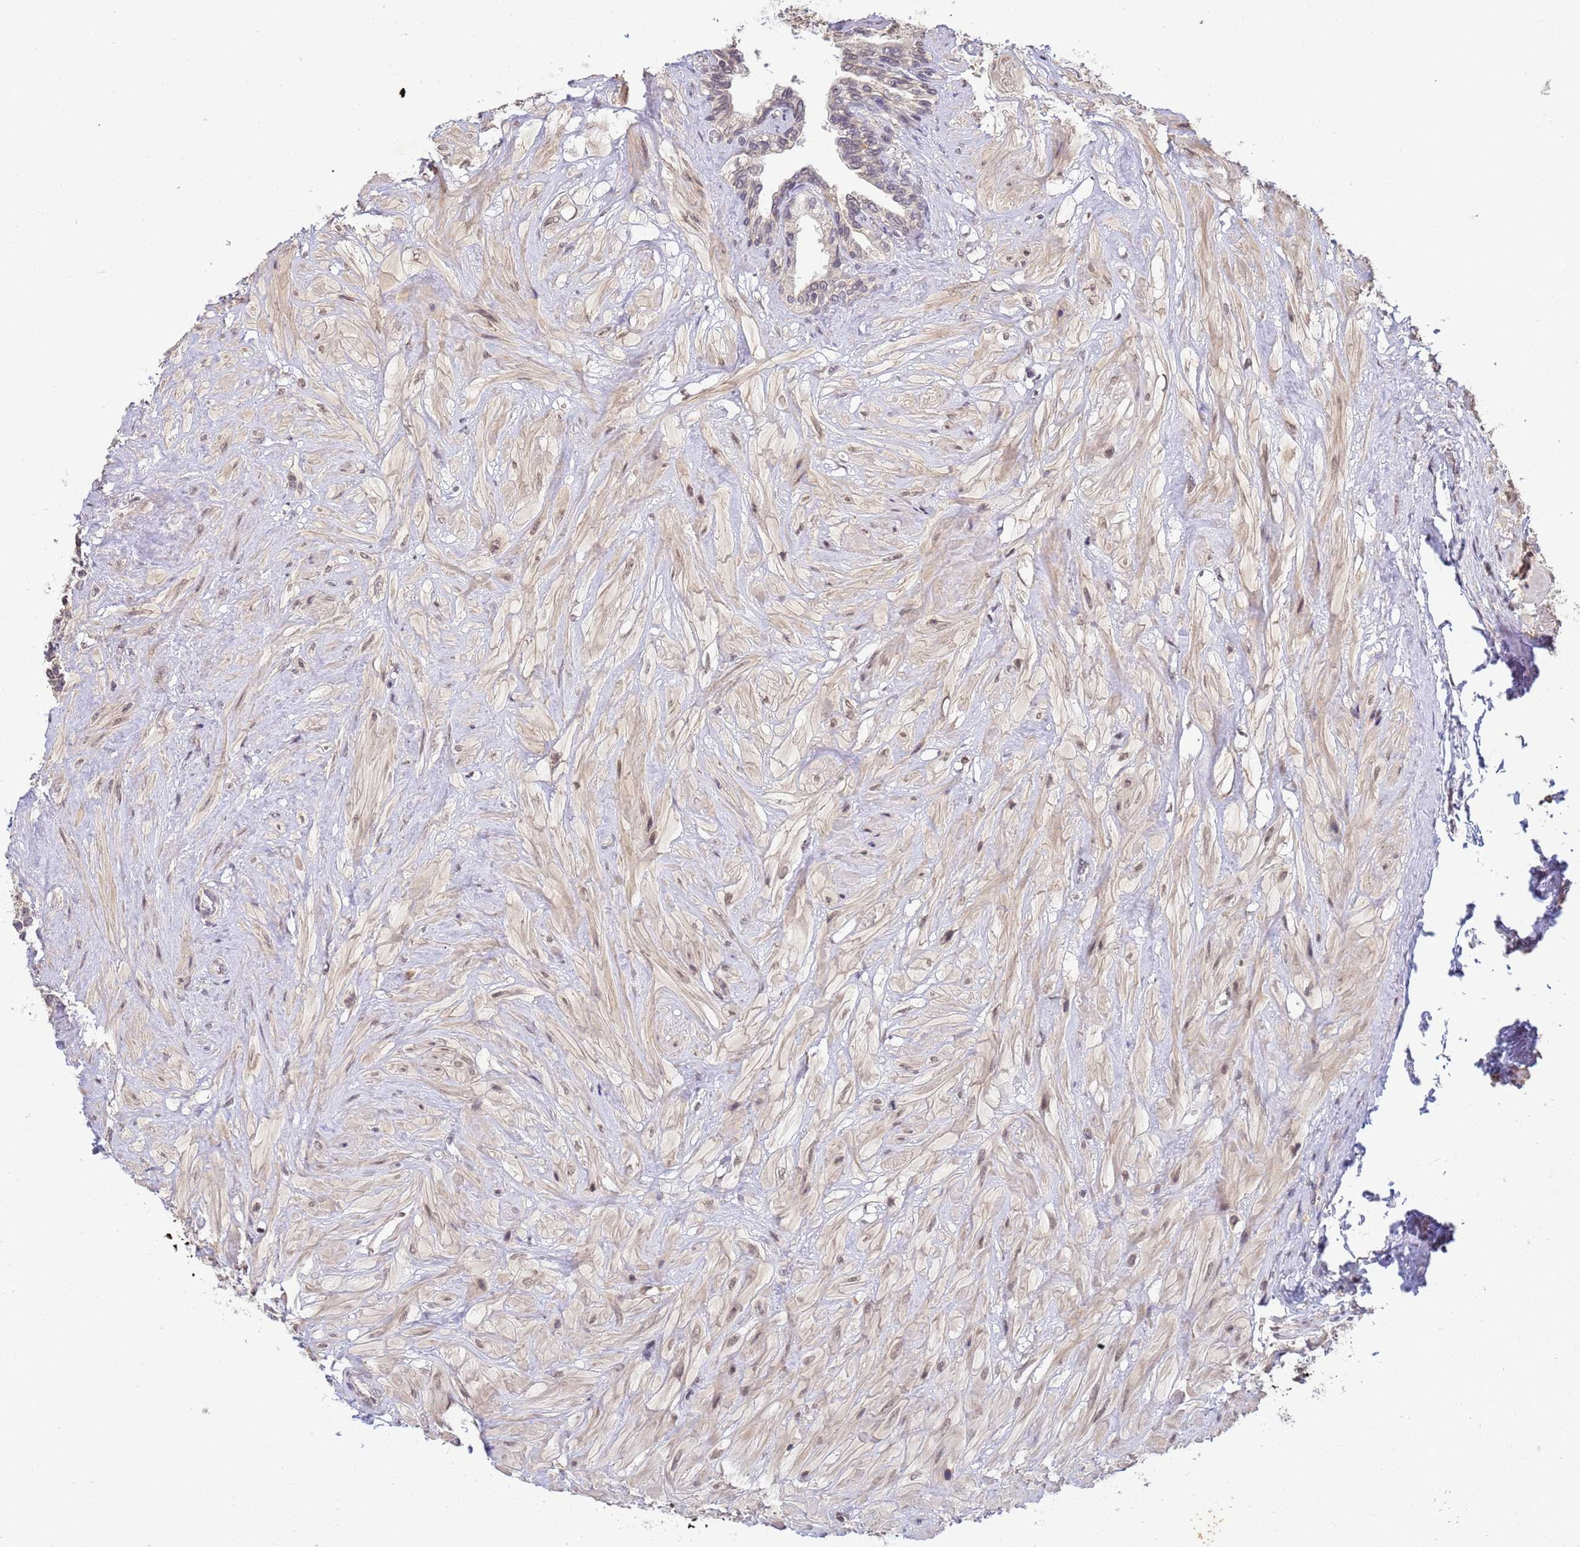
{"staining": {"intensity": "weak", "quantity": "<25%", "location": "cytoplasmic/membranous"}, "tissue": "seminal vesicle", "cell_type": "Glandular cells", "image_type": "normal", "snomed": [{"axis": "morphology", "description": "Normal tissue, NOS"}, {"axis": "topography", "description": "Seminal veicle"}, {"axis": "topography", "description": "Peripheral nerve tissue"}], "caption": "This histopathology image is of unremarkable seminal vesicle stained with immunohistochemistry to label a protein in brown with the nuclei are counter-stained blue. There is no positivity in glandular cells.", "gene": "MYL7", "patient": {"sex": "male", "age": 60}}